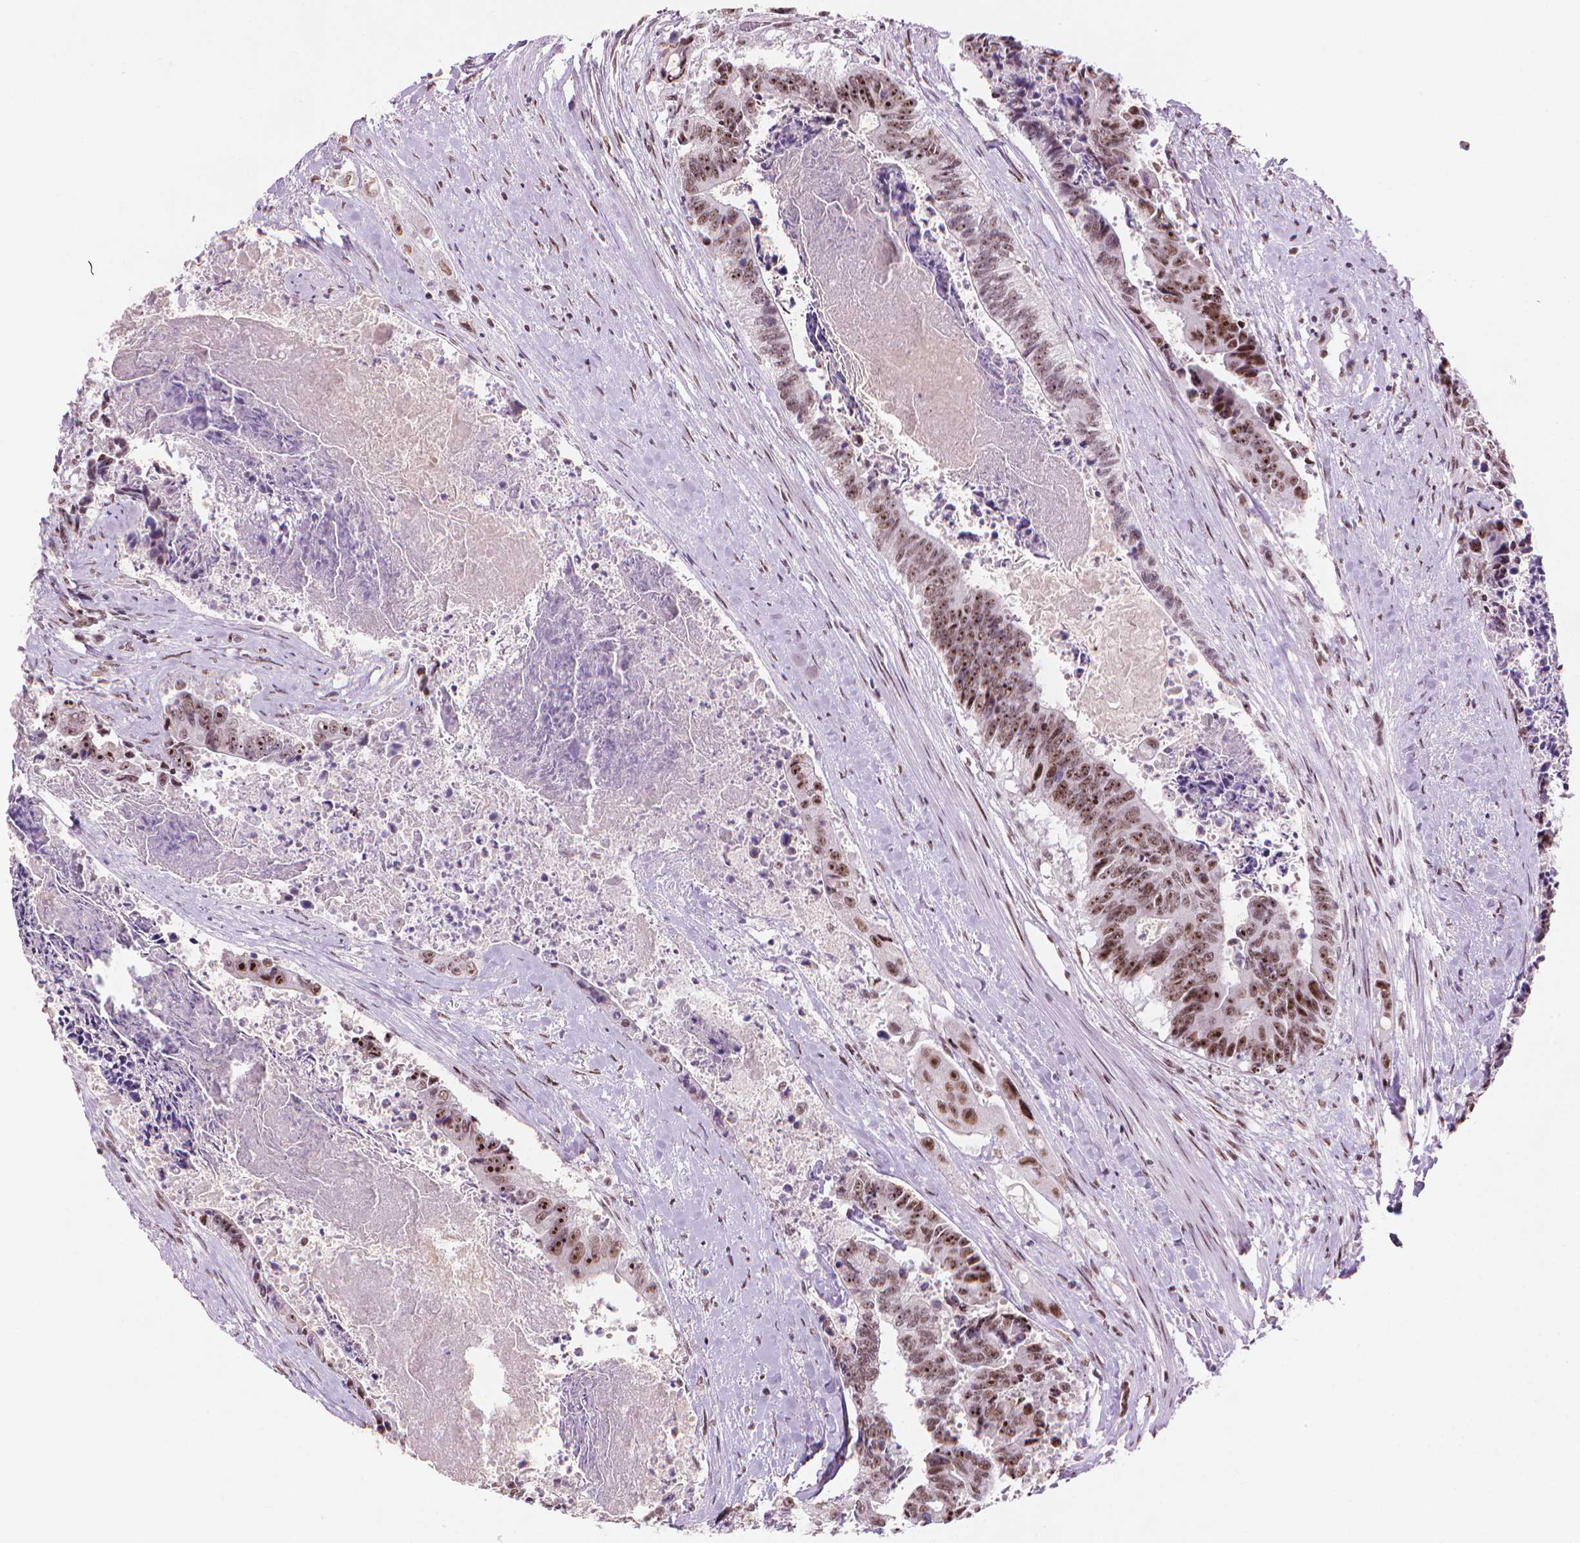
{"staining": {"intensity": "strong", "quantity": ">75%", "location": "nuclear"}, "tissue": "colorectal cancer", "cell_type": "Tumor cells", "image_type": "cancer", "snomed": [{"axis": "morphology", "description": "Adenocarcinoma, NOS"}, {"axis": "topography", "description": "Rectum"}], "caption": "A high amount of strong nuclear expression is present in about >75% of tumor cells in adenocarcinoma (colorectal) tissue. Using DAB (brown) and hematoxylin (blue) stains, captured at high magnification using brightfield microscopy.", "gene": "HES7", "patient": {"sex": "male", "age": 54}}